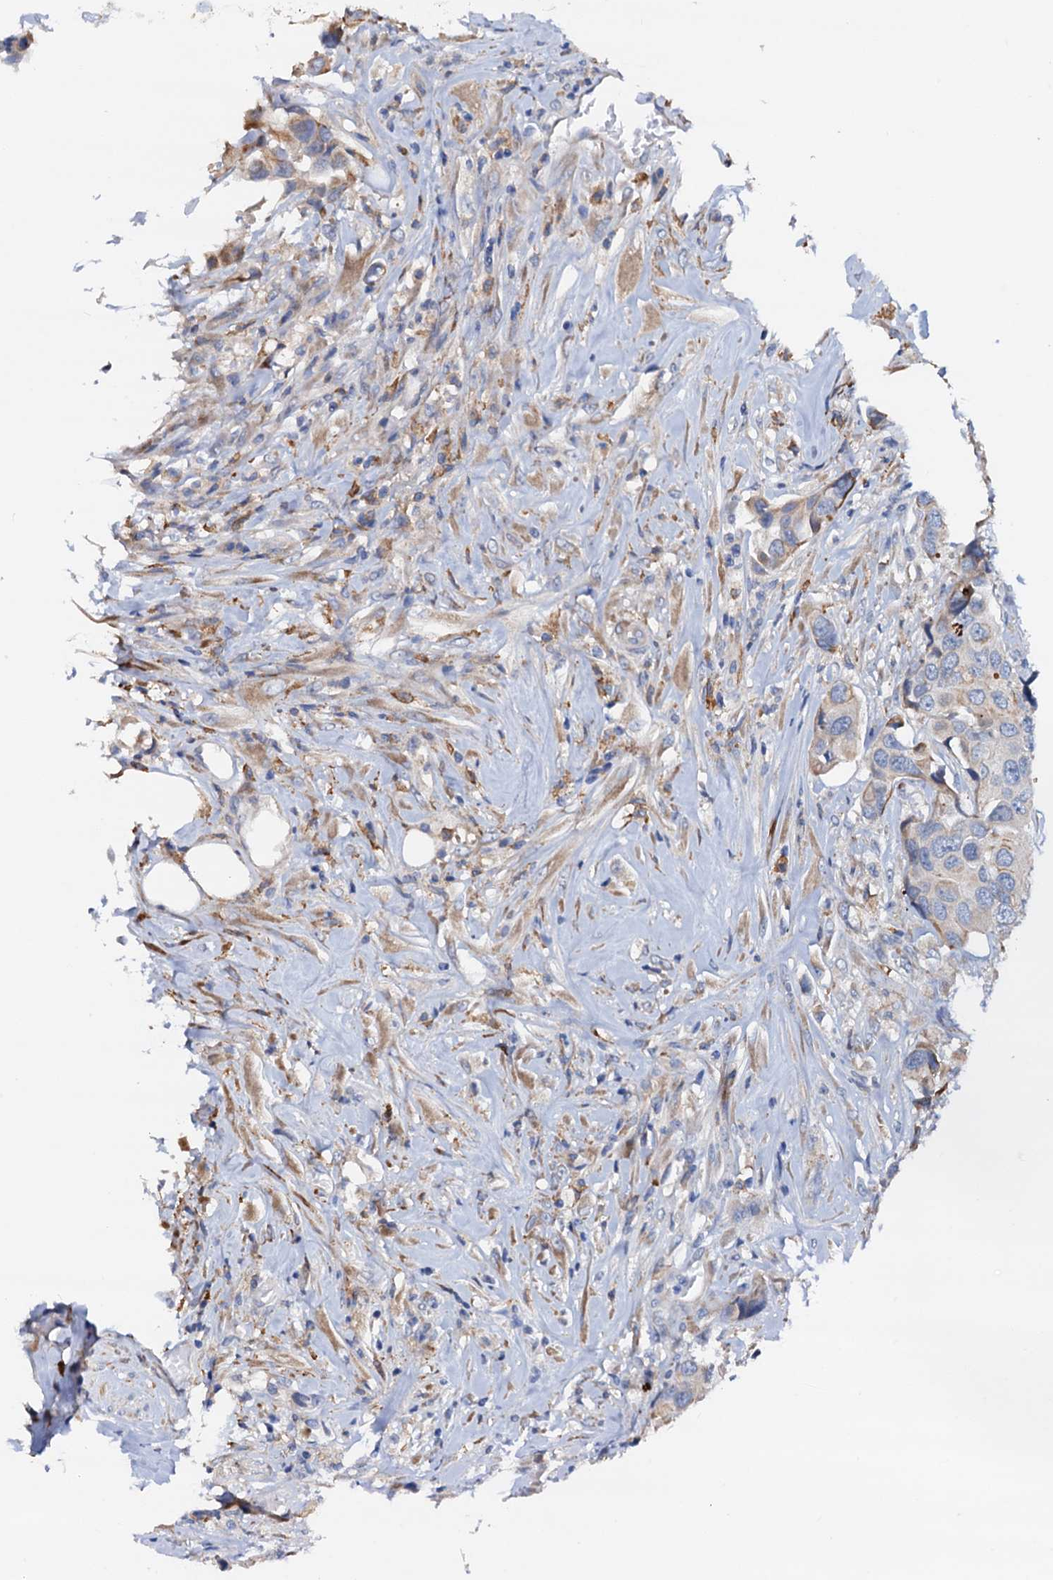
{"staining": {"intensity": "weak", "quantity": "25%-75%", "location": "cytoplasmic/membranous"}, "tissue": "urothelial cancer", "cell_type": "Tumor cells", "image_type": "cancer", "snomed": [{"axis": "morphology", "description": "Urothelial carcinoma, High grade"}, {"axis": "topography", "description": "Urinary bladder"}], "caption": "Urothelial cancer stained with a brown dye shows weak cytoplasmic/membranous positive expression in about 25%-75% of tumor cells.", "gene": "RASSF9", "patient": {"sex": "male", "age": 74}}